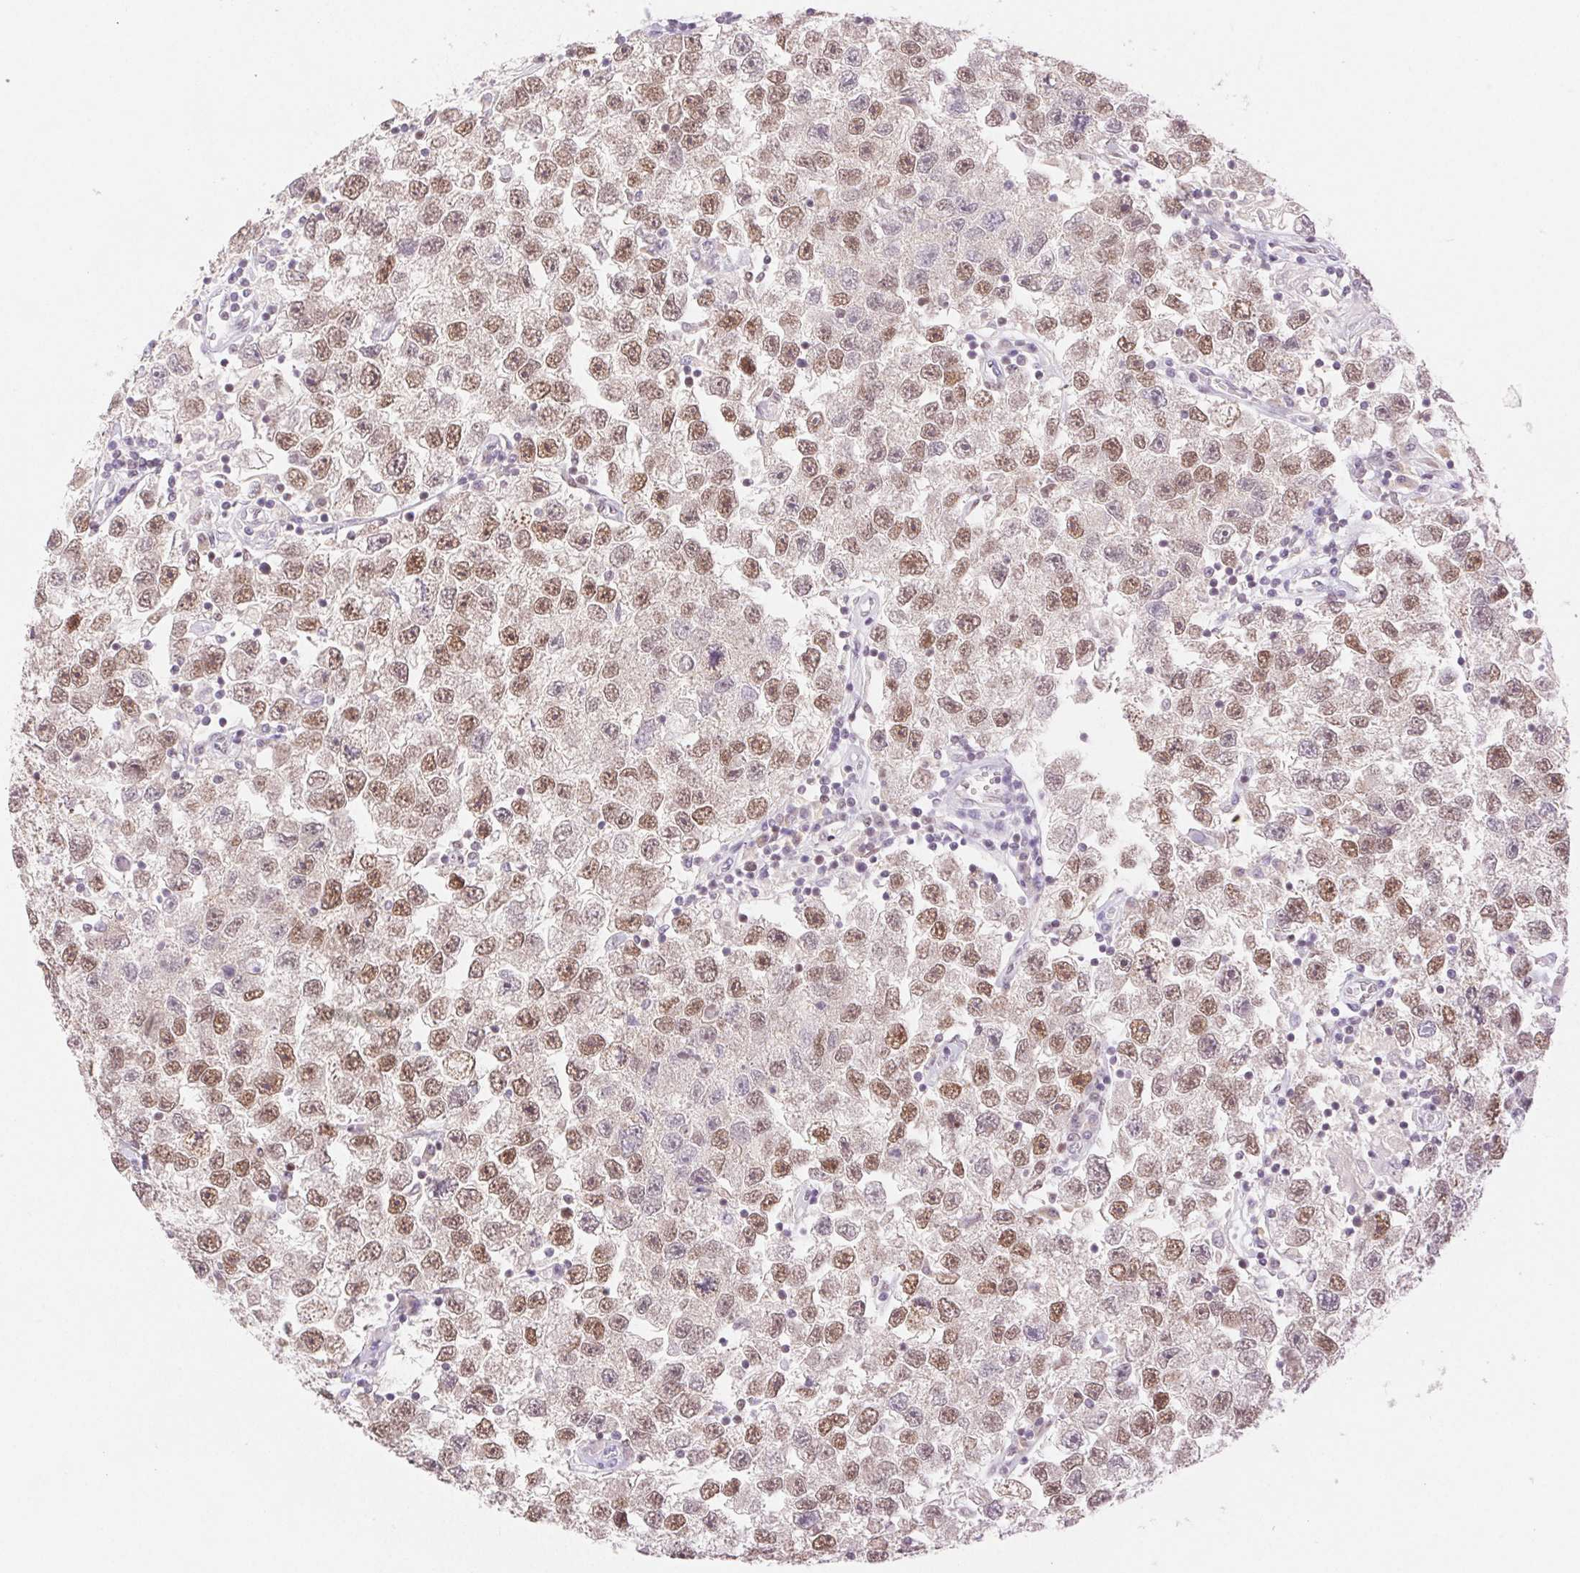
{"staining": {"intensity": "moderate", "quantity": ">75%", "location": "nuclear"}, "tissue": "testis cancer", "cell_type": "Tumor cells", "image_type": "cancer", "snomed": [{"axis": "morphology", "description": "Seminoma, NOS"}, {"axis": "topography", "description": "Testis"}], "caption": "Immunohistochemistry (IHC) photomicrograph of human seminoma (testis) stained for a protein (brown), which displays medium levels of moderate nuclear expression in approximately >75% of tumor cells.", "gene": "H2AZ2", "patient": {"sex": "male", "age": 26}}